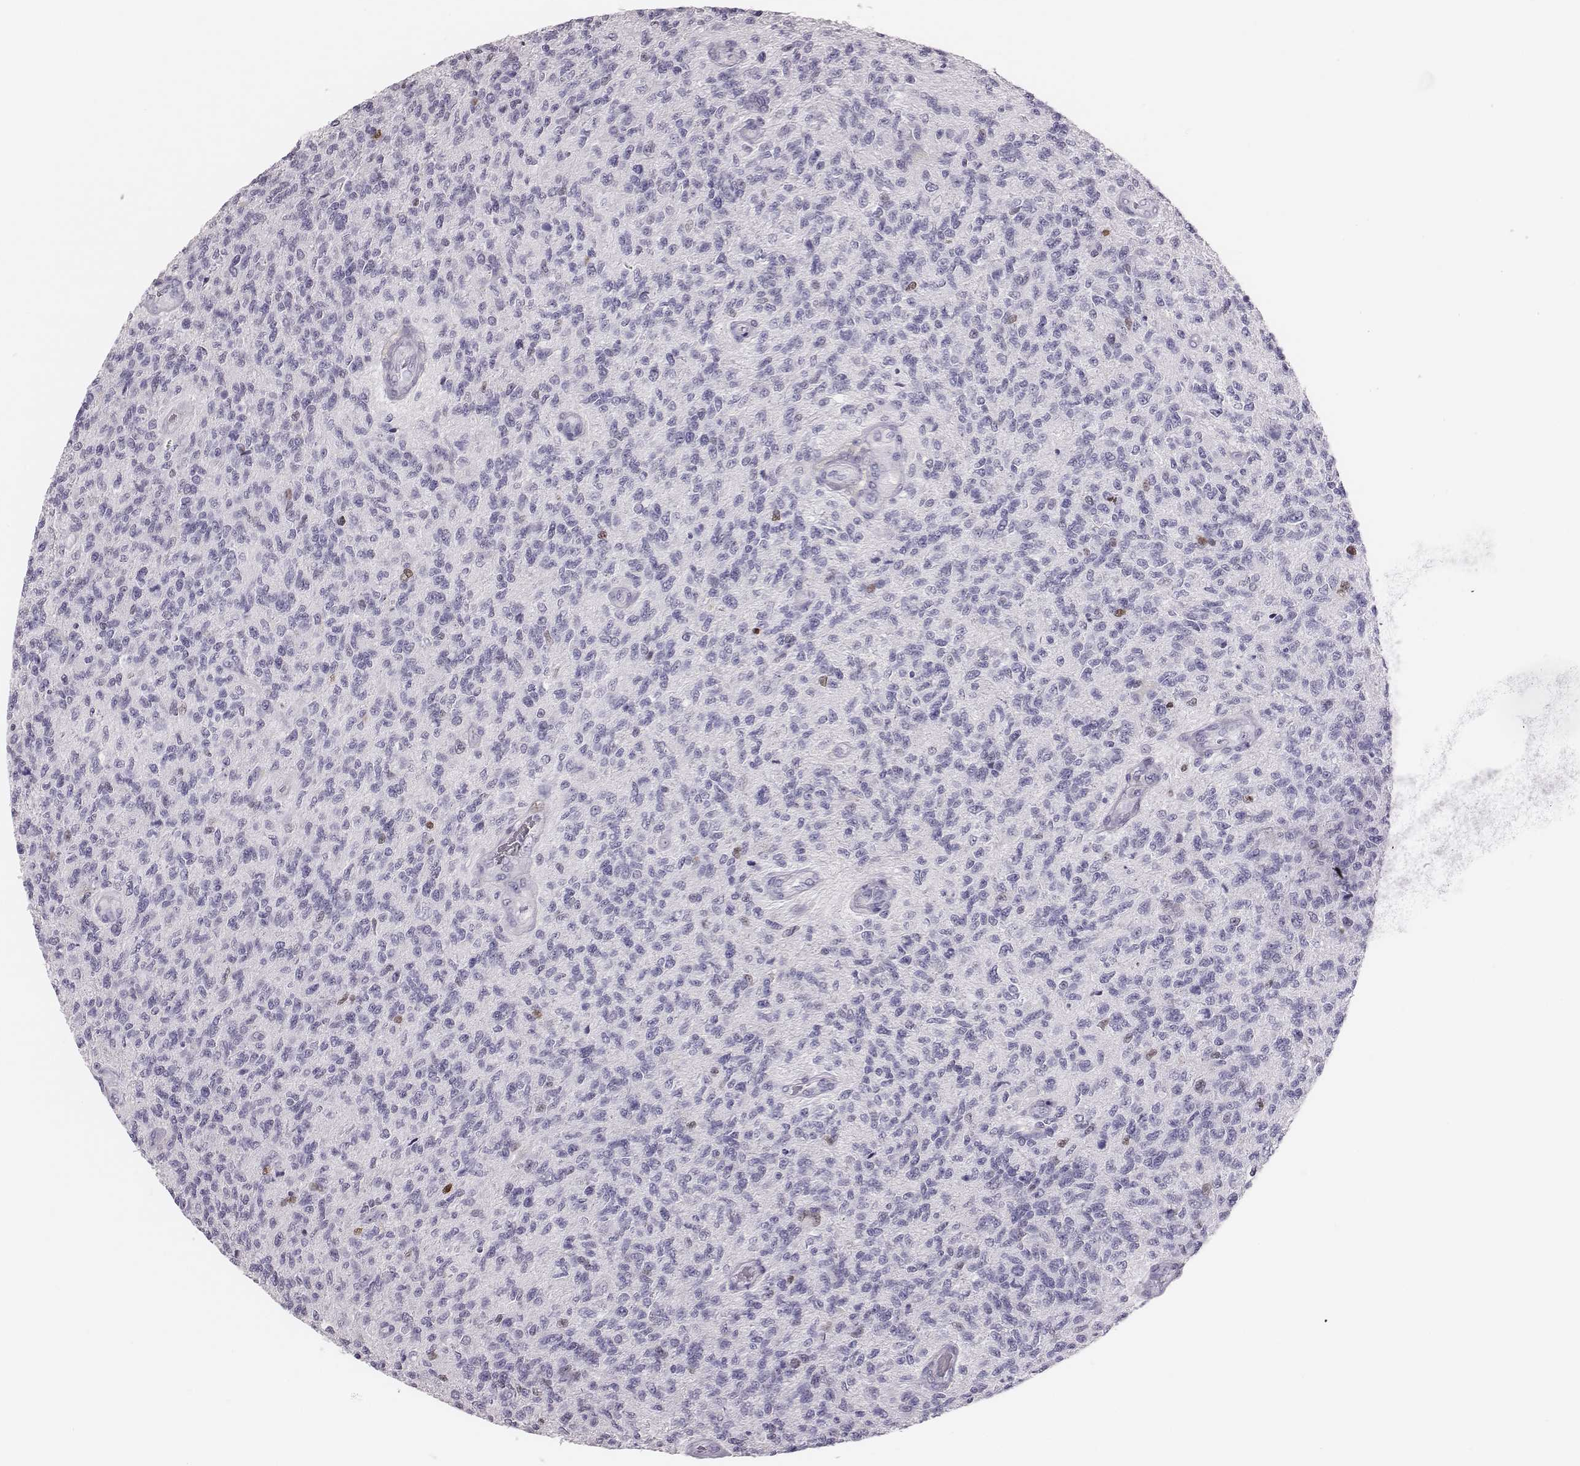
{"staining": {"intensity": "negative", "quantity": "none", "location": "none"}, "tissue": "glioma", "cell_type": "Tumor cells", "image_type": "cancer", "snomed": [{"axis": "morphology", "description": "Glioma, malignant, High grade"}, {"axis": "topography", "description": "Brain"}], "caption": "Glioma stained for a protein using immunohistochemistry (IHC) displays no expression tumor cells.", "gene": "H1-6", "patient": {"sex": "male", "age": 56}}